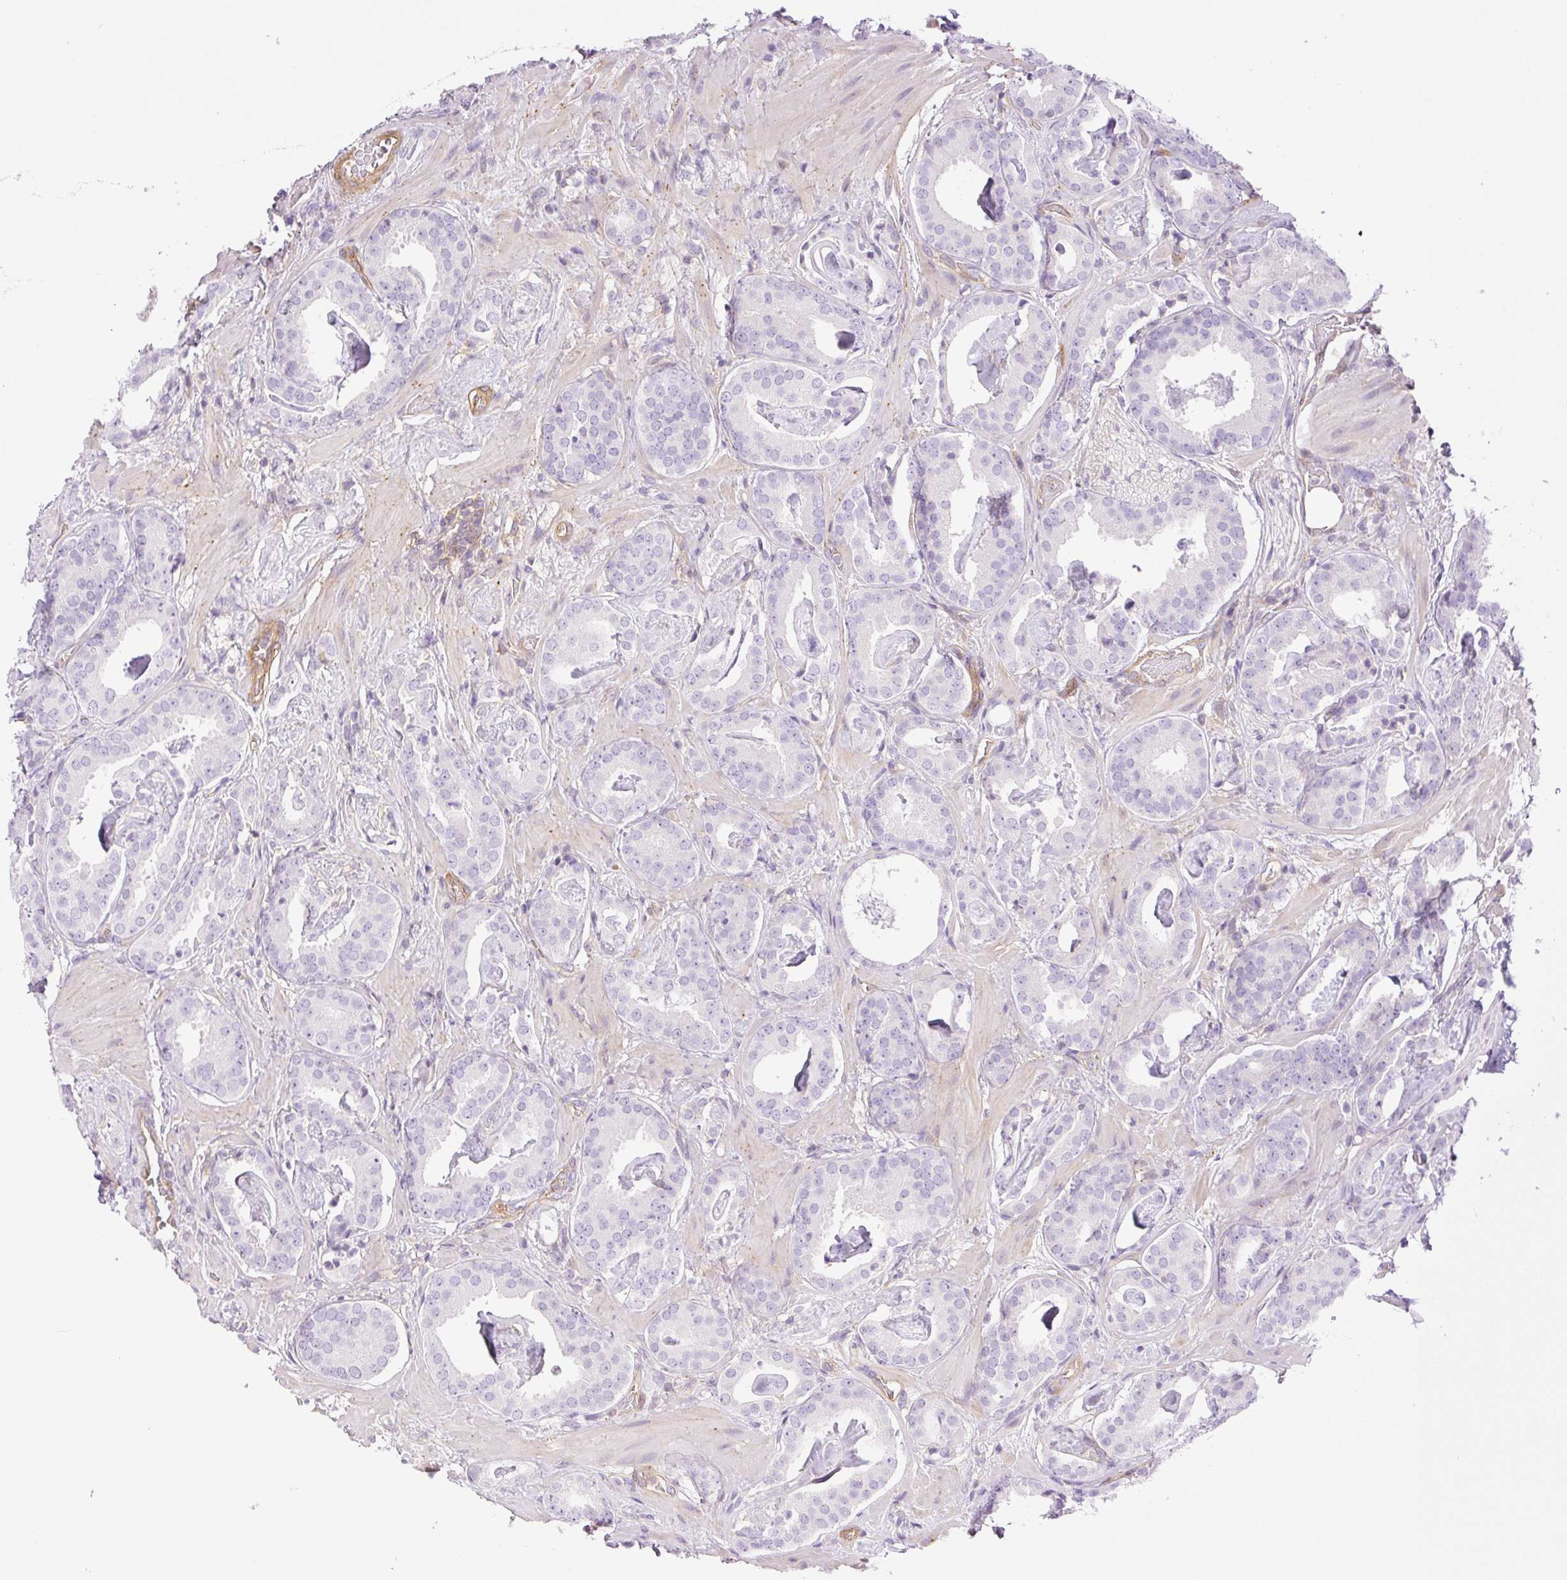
{"staining": {"intensity": "negative", "quantity": "none", "location": "none"}, "tissue": "prostate cancer", "cell_type": "Tumor cells", "image_type": "cancer", "snomed": [{"axis": "morphology", "description": "Adenocarcinoma, Low grade"}, {"axis": "topography", "description": "Prostate"}], "caption": "This is an immunohistochemistry (IHC) photomicrograph of human prostate low-grade adenocarcinoma. There is no staining in tumor cells.", "gene": "EHD3", "patient": {"sex": "male", "age": 62}}